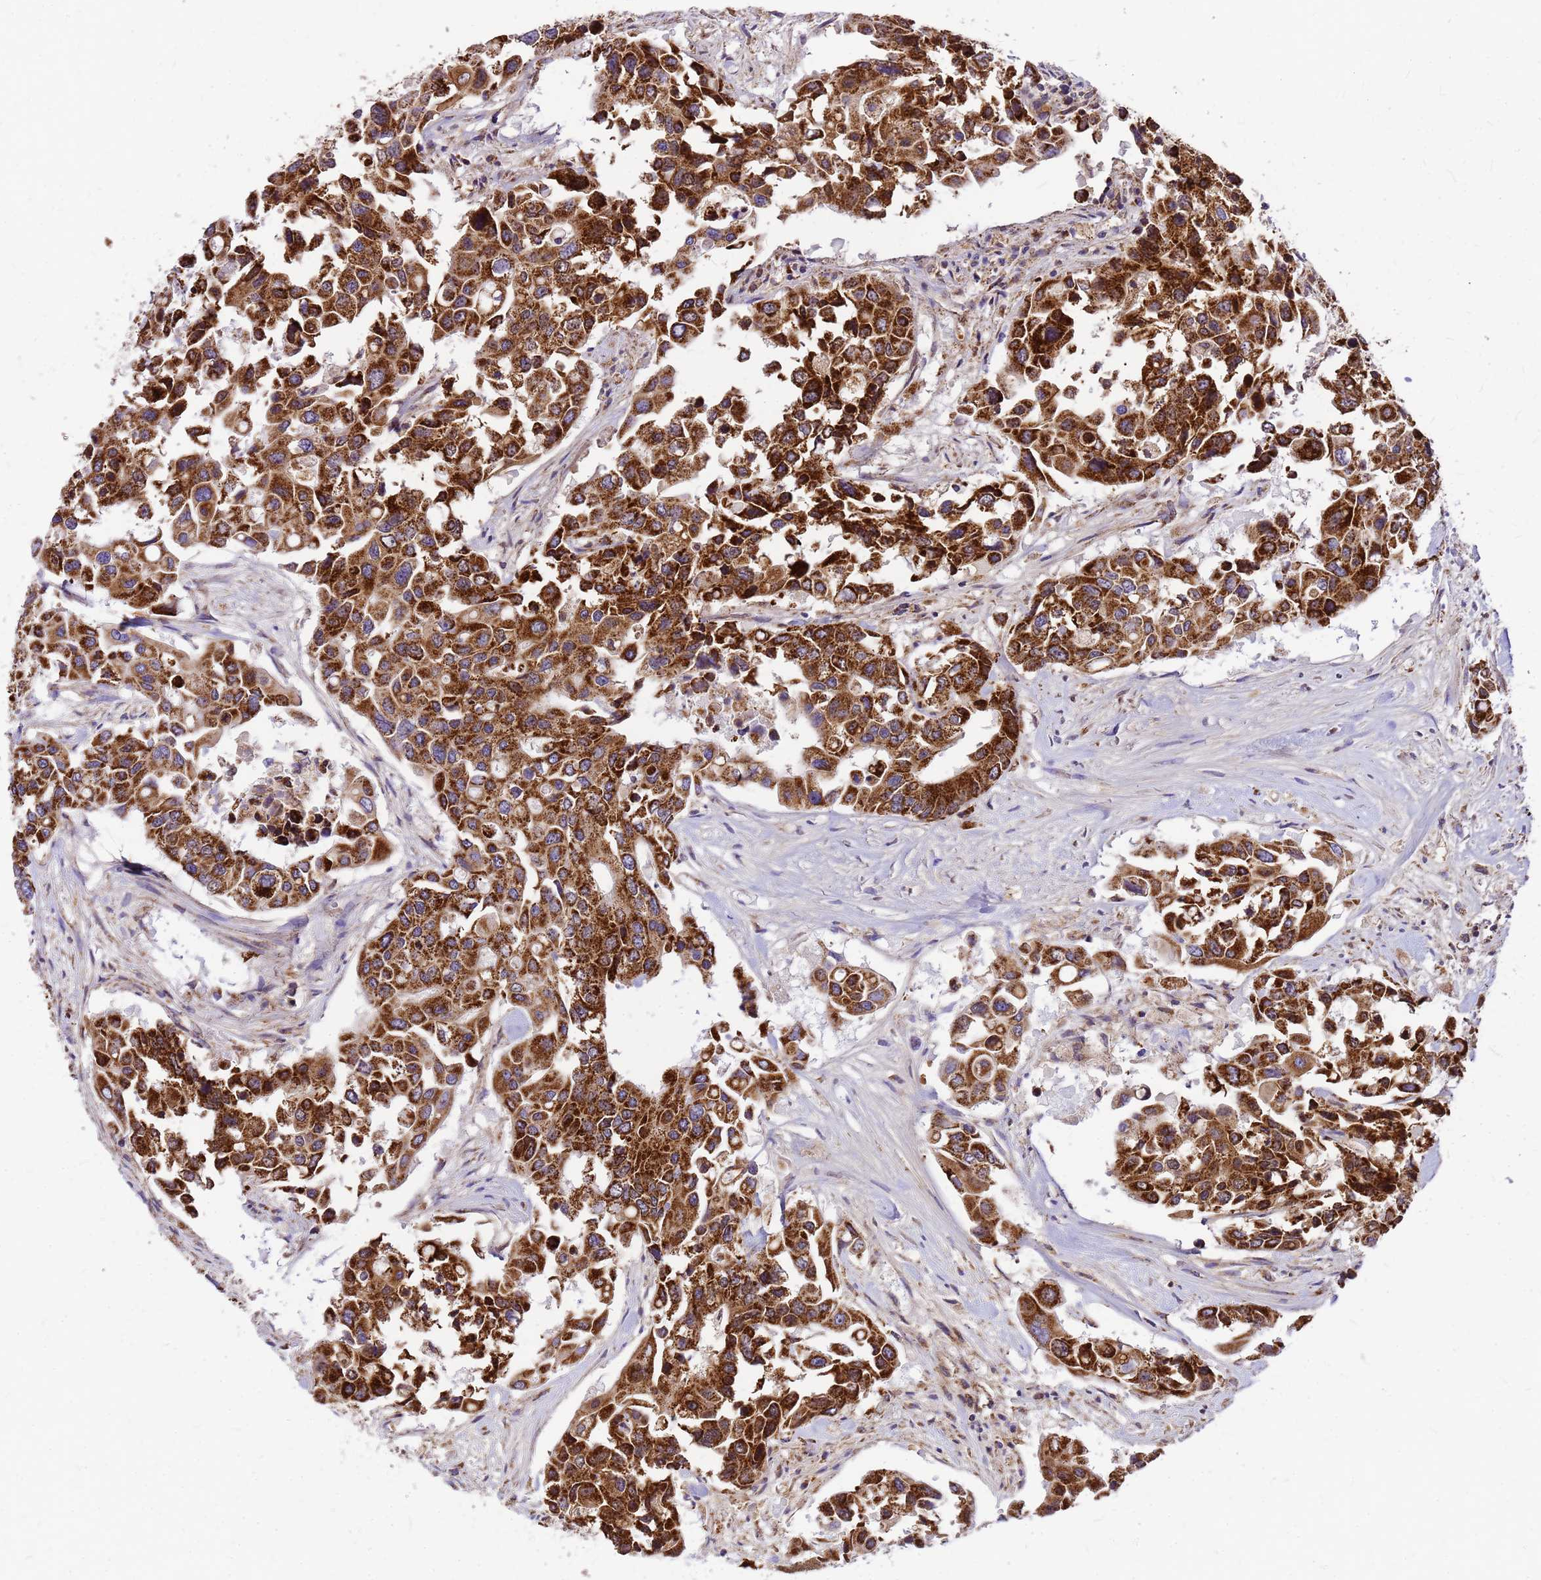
{"staining": {"intensity": "strong", "quantity": ">75%", "location": "cytoplasmic/membranous"}, "tissue": "colorectal cancer", "cell_type": "Tumor cells", "image_type": "cancer", "snomed": [{"axis": "morphology", "description": "Adenocarcinoma, NOS"}, {"axis": "topography", "description": "Colon"}], "caption": "The immunohistochemical stain highlights strong cytoplasmic/membranous positivity in tumor cells of colorectal adenocarcinoma tissue.", "gene": "MRPS26", "patient": {"sex": "male", "age": 77}}